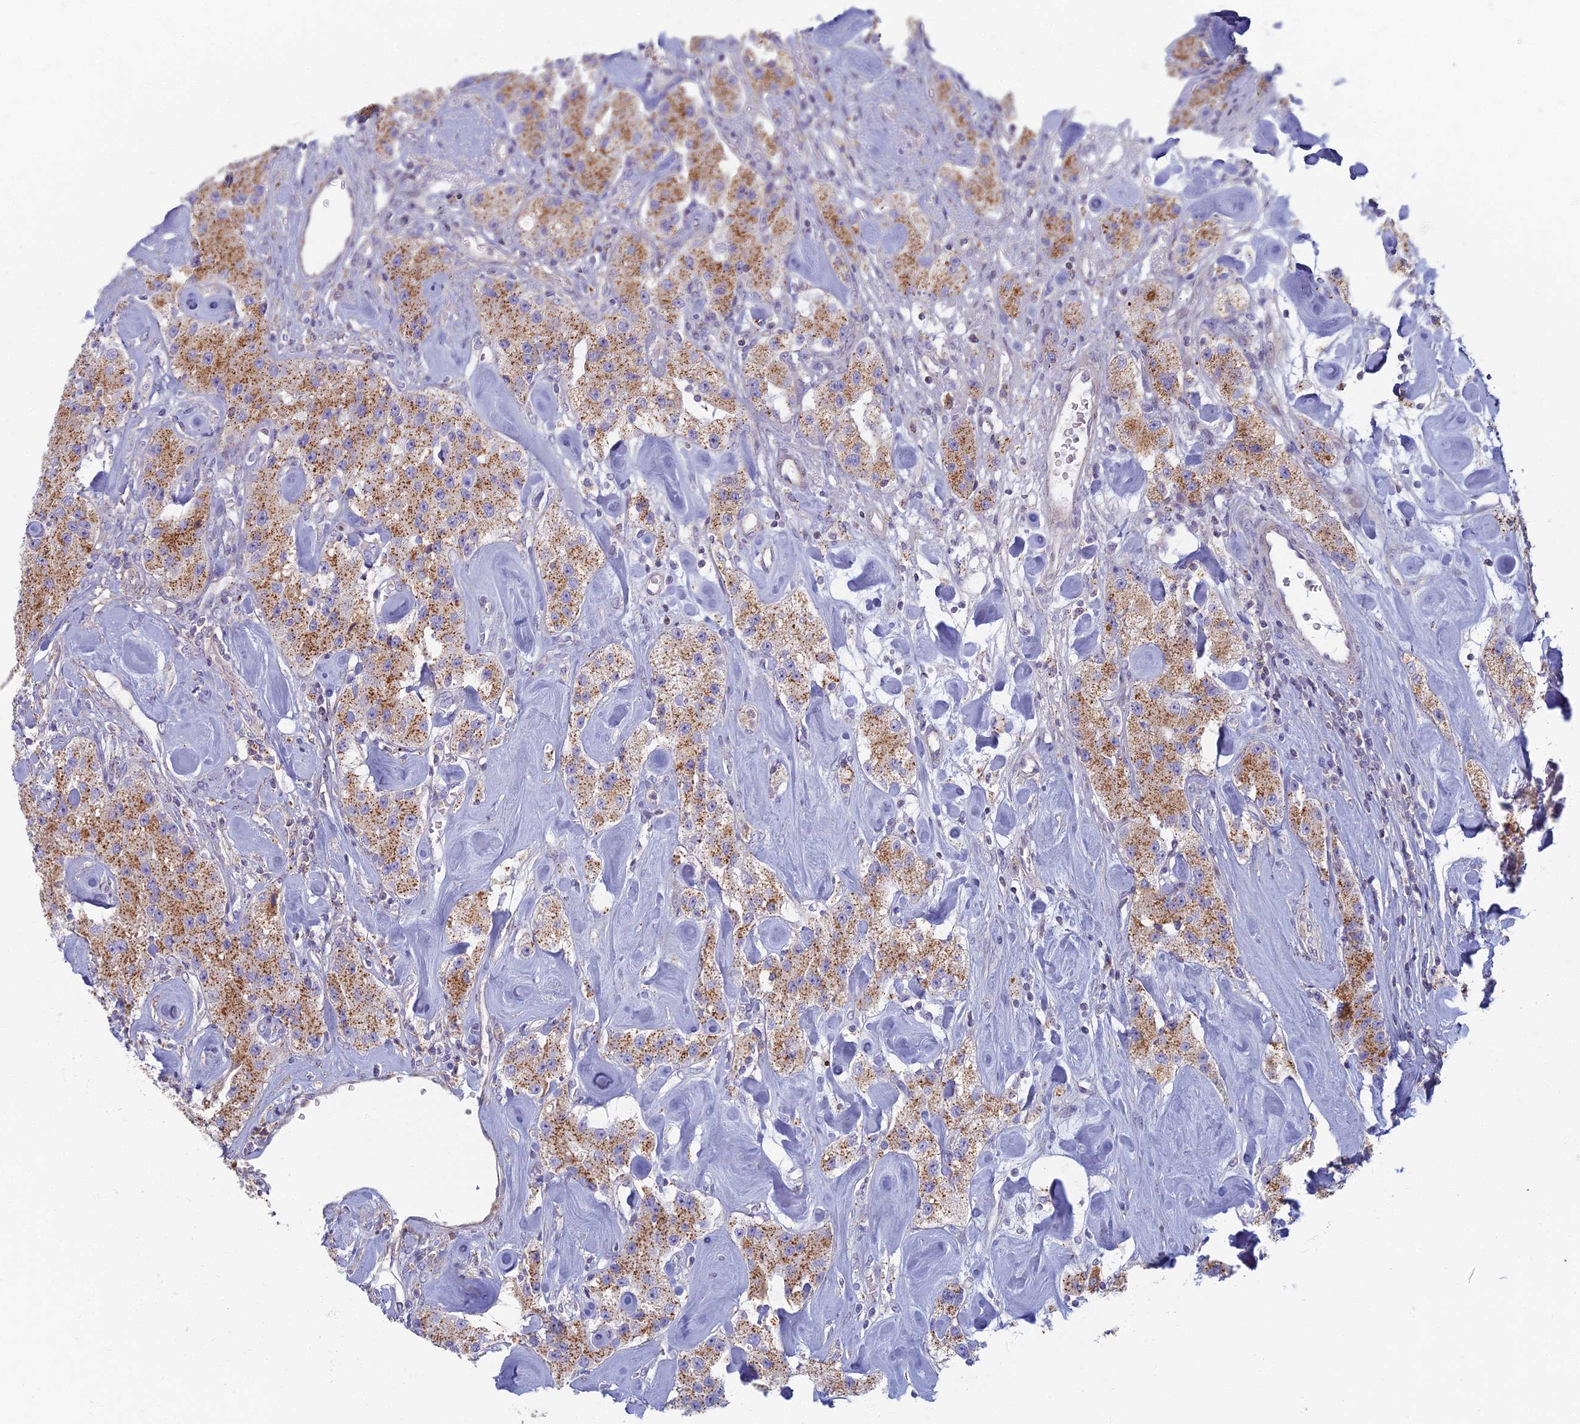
{"staining": {"intensity": "moderate", "quantity": ">75%", "location": "cytoplasmic/membranous"}, "tissue": "carcinoid", "cell_type": "Tumor cells", "image_type": "cancer", "snomed": [{"axis": "morphology", "description": "Carcinoid, malignant, NOS"}, {"axis": "topography", "description": "Pancreas"}], "caption": "IHC of human carcinoid reveals medium levels of moderate cytoplasmic/membranous positivity in approximately >75% of tumor cells. (DAB IHC with brightfield microscopy, high magnification).", "gene": "CHMP4B", "patient": {"sex": "male", "age": 41}}